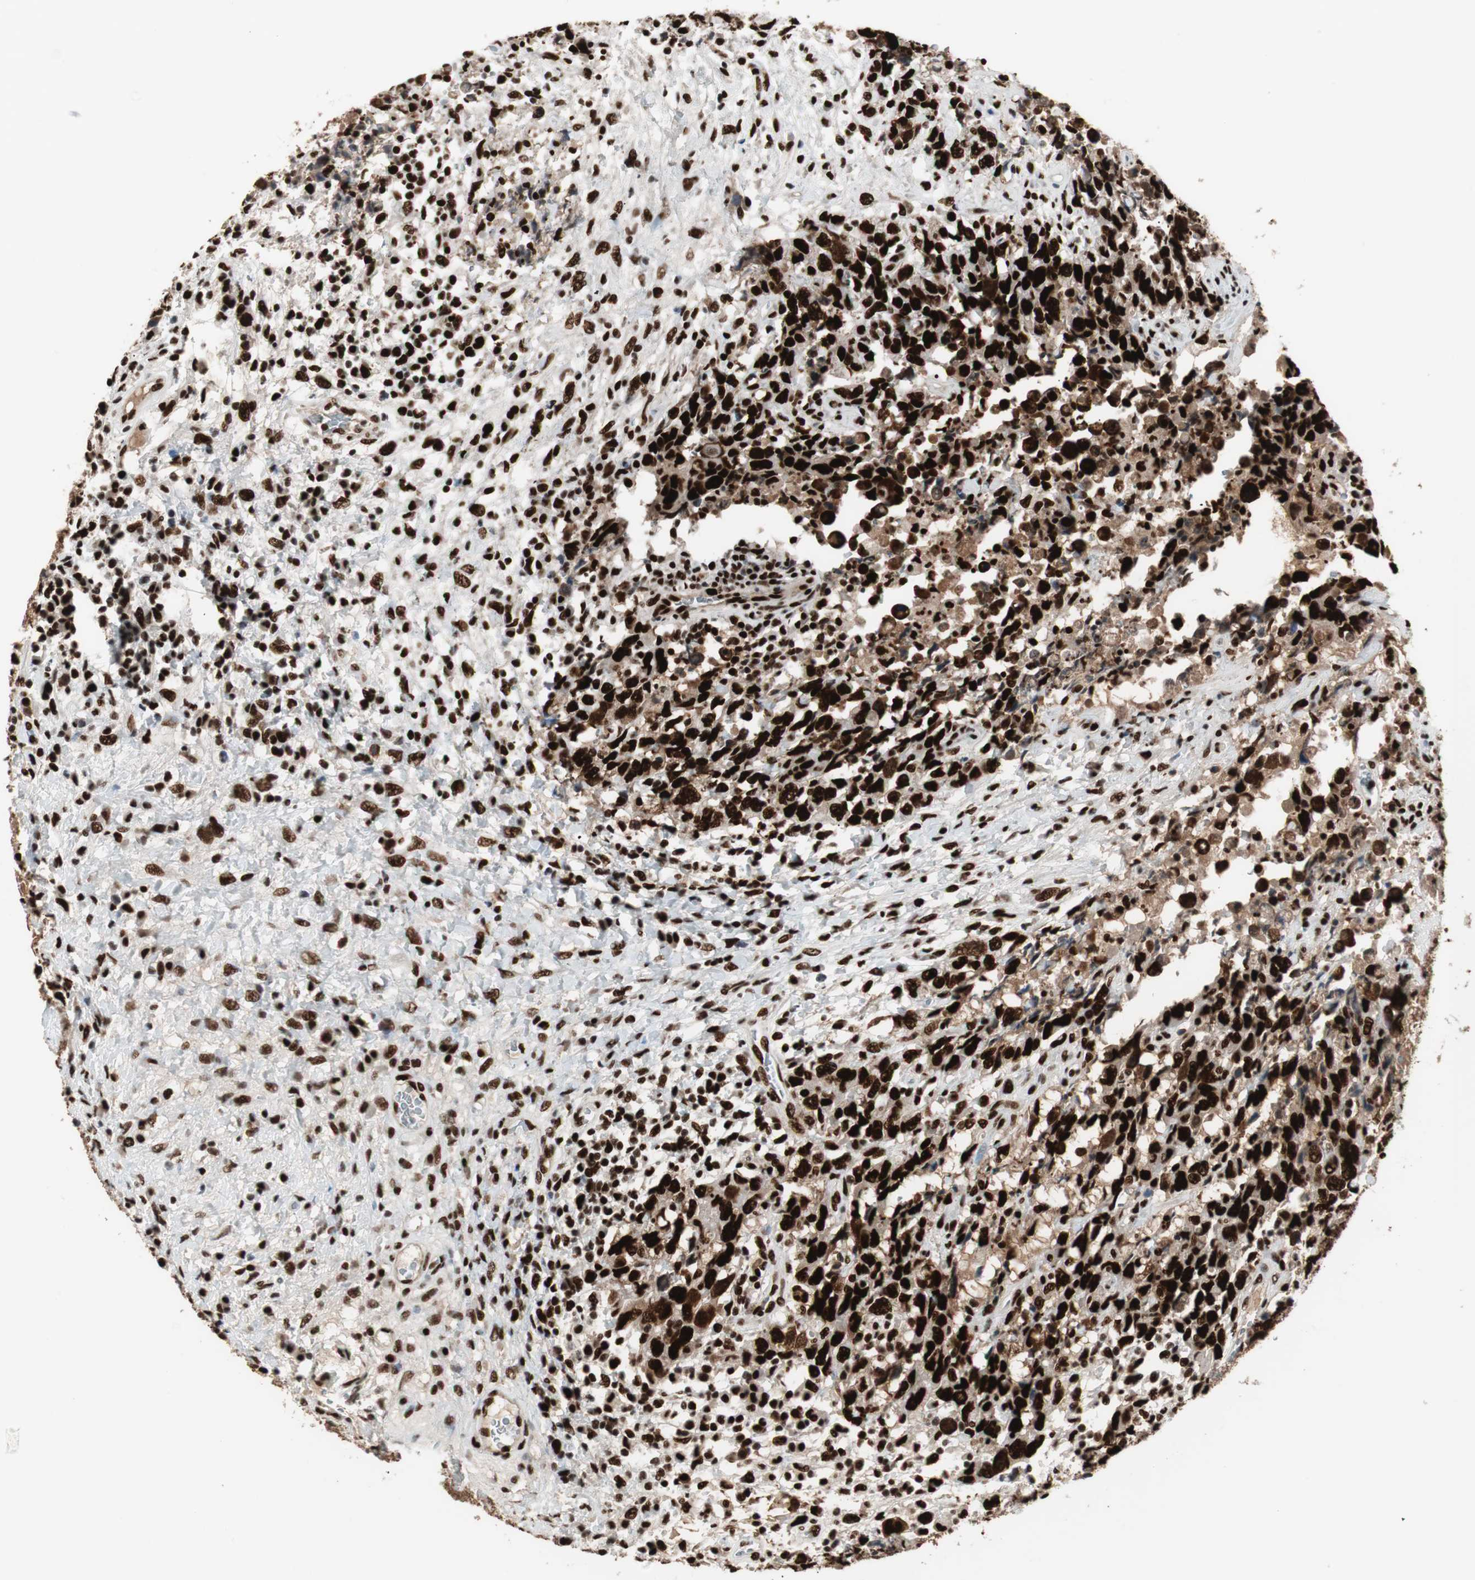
{"staining": {"intensity": "strong", "quantity": ">75%", "location": "cytoplasmic/membranous,nuclear"}, "tissue": "testis cancer", "cell_type": "Tumor cells", "image_type": "cancer", "snomed": [{"axis": "morphology", "description": "Carcinoma, Embryonal, NOS"}, {"axis": "topography", "description": "Testis"}], "caption": "High-power microscopy captured an immunohistochemistry (IHC) image of embryonal carcinoma (testis), revealing strong cytoplasmic/membranous and nuclear expression in approximately >75% of tumor cells.", "gene": "PSME3", "patient": {"sex": "male", "age": 26}}